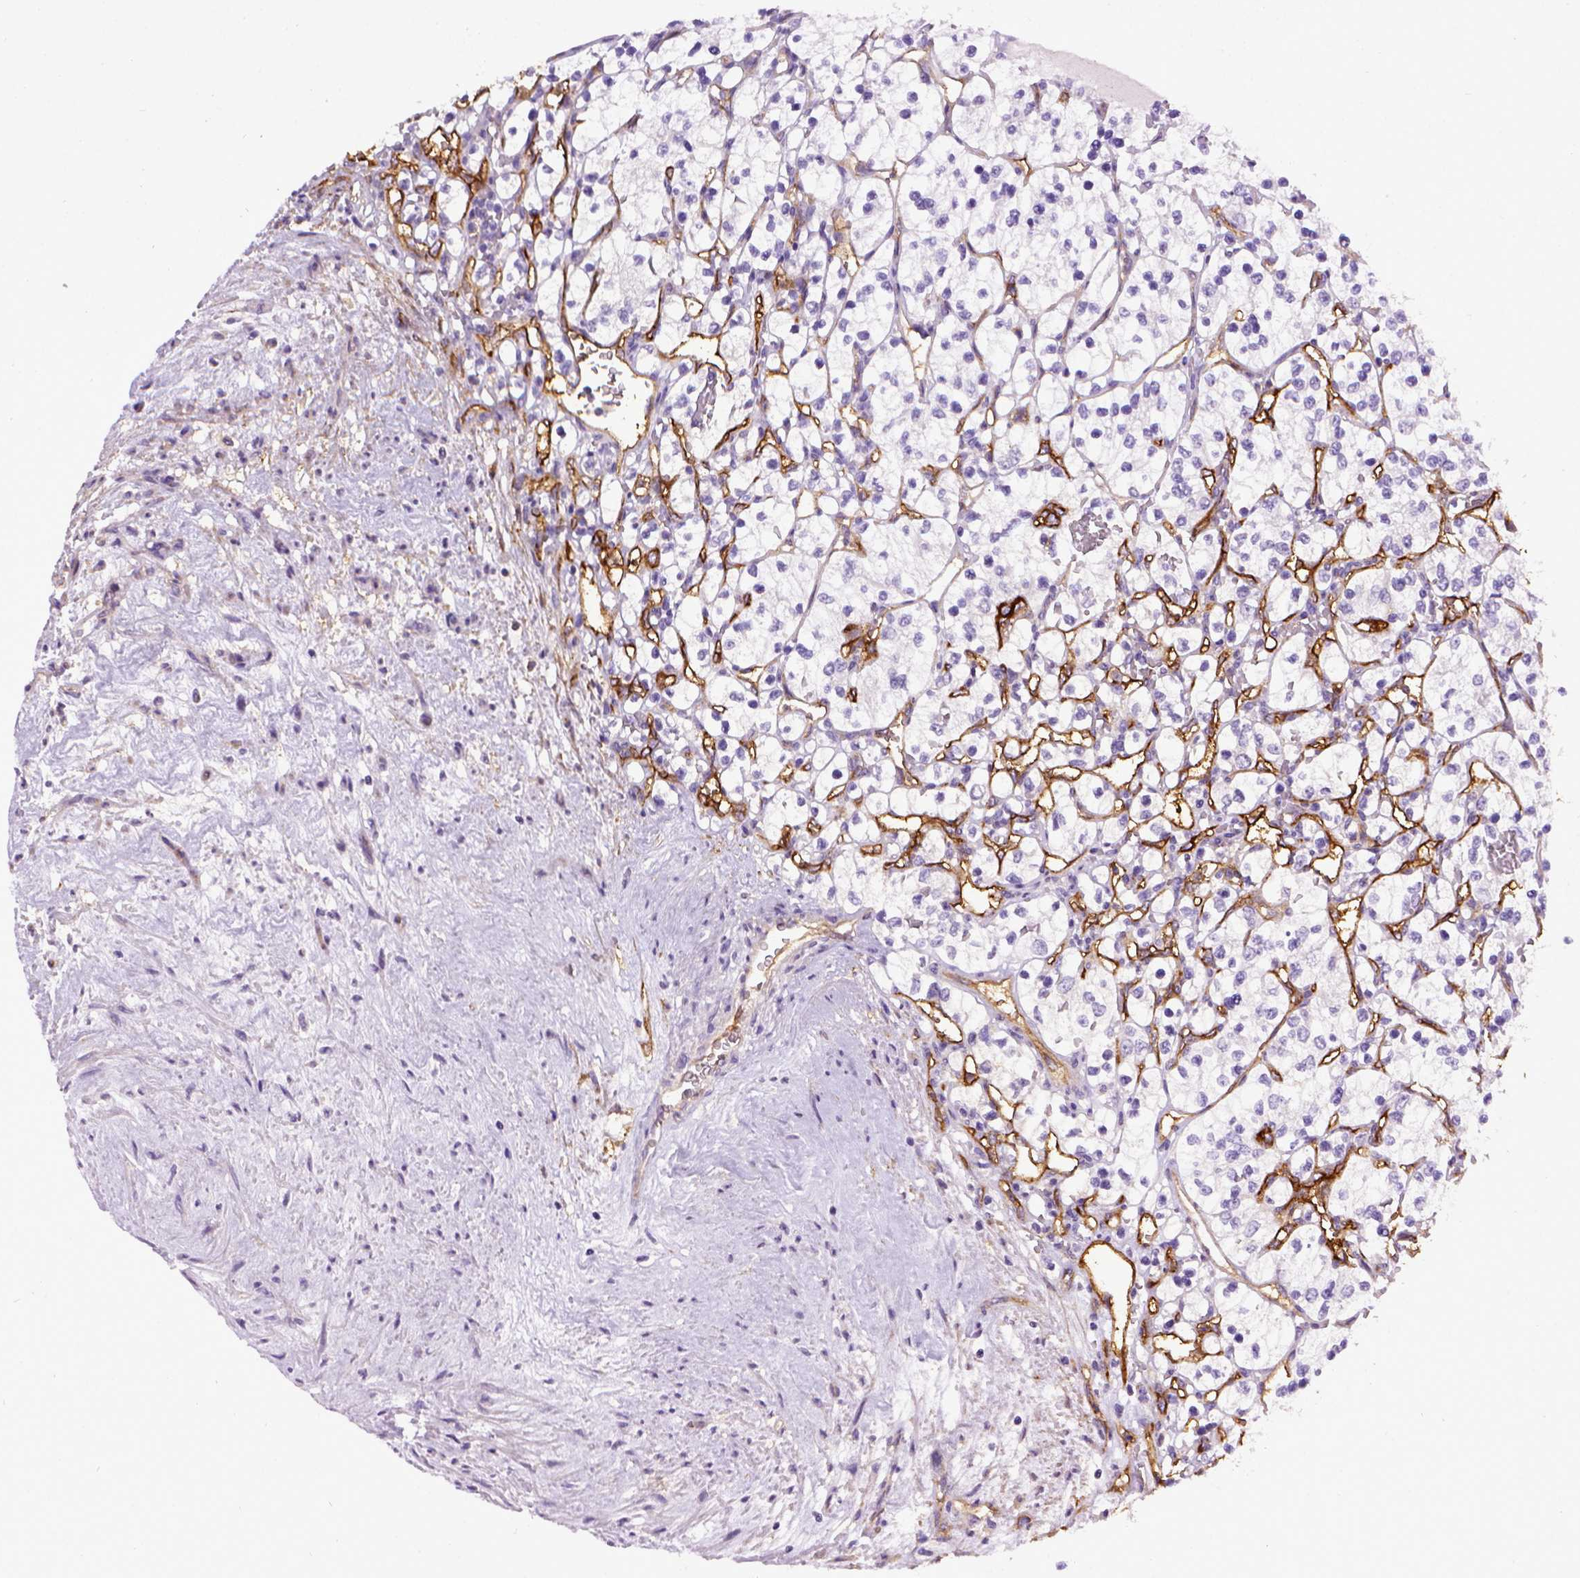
{"staining": {"intensity": "negative", "quantity": "none", "location": "none"}, "tissue": "renal cancer", "cell_type": "Tumor cells", "image_type": "cancer", "snomed": [{"axis": "morphology", "description": "Adenocarcinoma, NOS"}, {"axis": "topography", "description": "Kidney"}], "caption": "This is a micrograph of immunohistochemistry staining of renal cancer (adenocarcinoma), which shows no staining in tumor cells. (DAB (3,3'-diaminobenzidine) immunohistochemistry (IHC) with hematoxylin counter stain).", "gene": "ENG", "patient": {"sex": "female", "age": 69}}